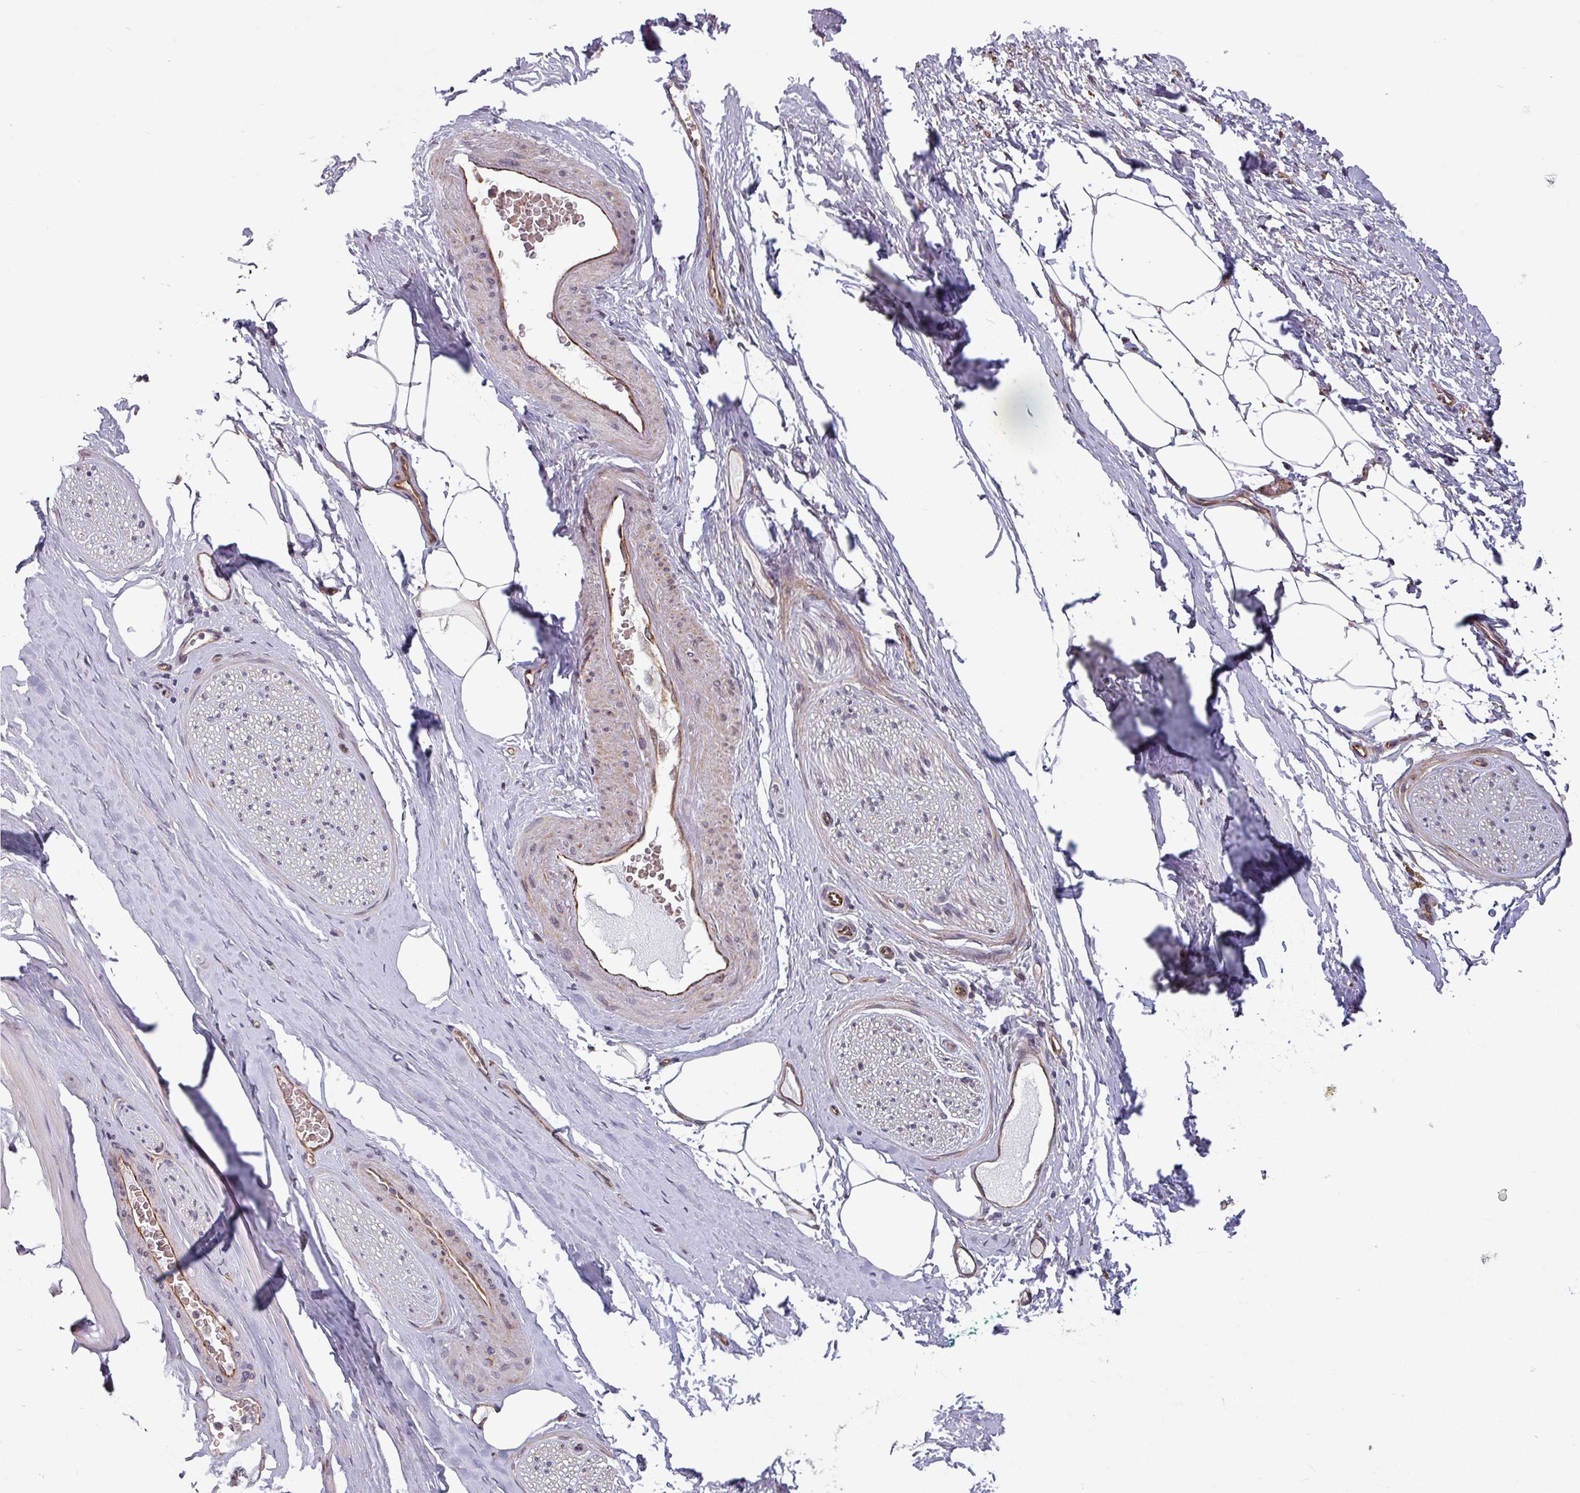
{"staining": {"intensity": "weak", "quantity": "25%-75%", "location": "cytoplasmic/membranous"}, "tissue": "adipose tissue", "cell_type": "Adipocytes", "image_type": "normal", "snomed": [{"axis": "morphology", "description": "Normal tissue, NOS"}, {"axis": "morphology", "description": "Adenocarcinoma, High grade"}, {"axis": "topography", "description": "Prostate"}, {"axis": "topography", "description": "Peripheral nerve tissue"}], "caption": "Adipocytes demonstrate weak cytoplasmic/membranous expression in approximately 25%-75% of cells in normal adipose tissue.", "gene": "RBM4B", "patient": {"sex": "male", "age": 68}}